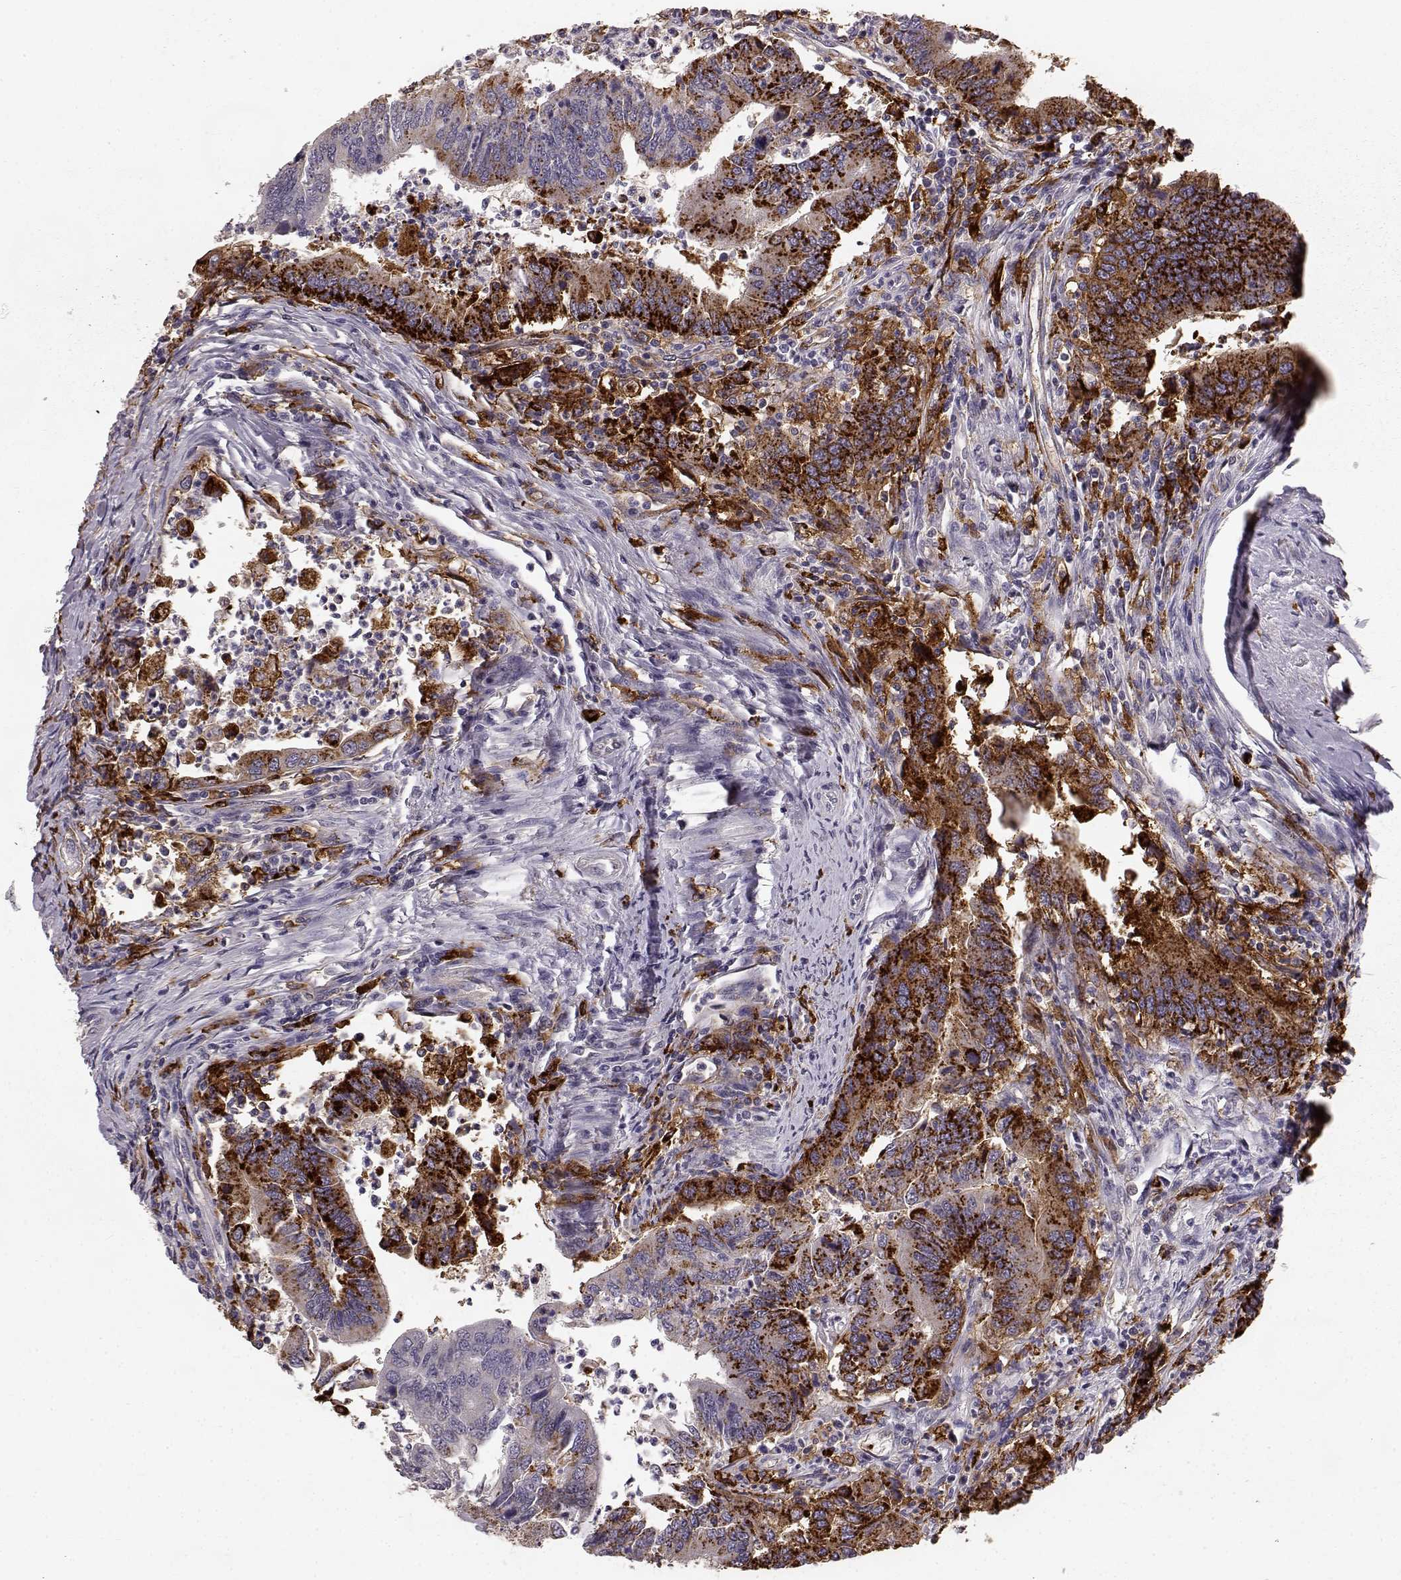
{"staining": {"intensity": "strong", "quantity": "25%-75%", "location": "cytoplasmic/membranous"}, "tissue": "colorectal cancer", "cell_type": "Tumor cells", "image_type": "cancer", "snomed": [{"axis": "morphology", "description": "Adenocarcinoma, NOS"}, {"axis": "topography", "description": "Colon"}], "caption": "High-power microscopy captured an immunohistochemistry photomicrograph of colorectal cancer, revealing strong cytoplasmic/membranous expression in approximately 25%-75% of tumor cells. Nuclei are stained in blue.", "gene": "CCNF", "patient": {"sex": "female", "age": 67}}